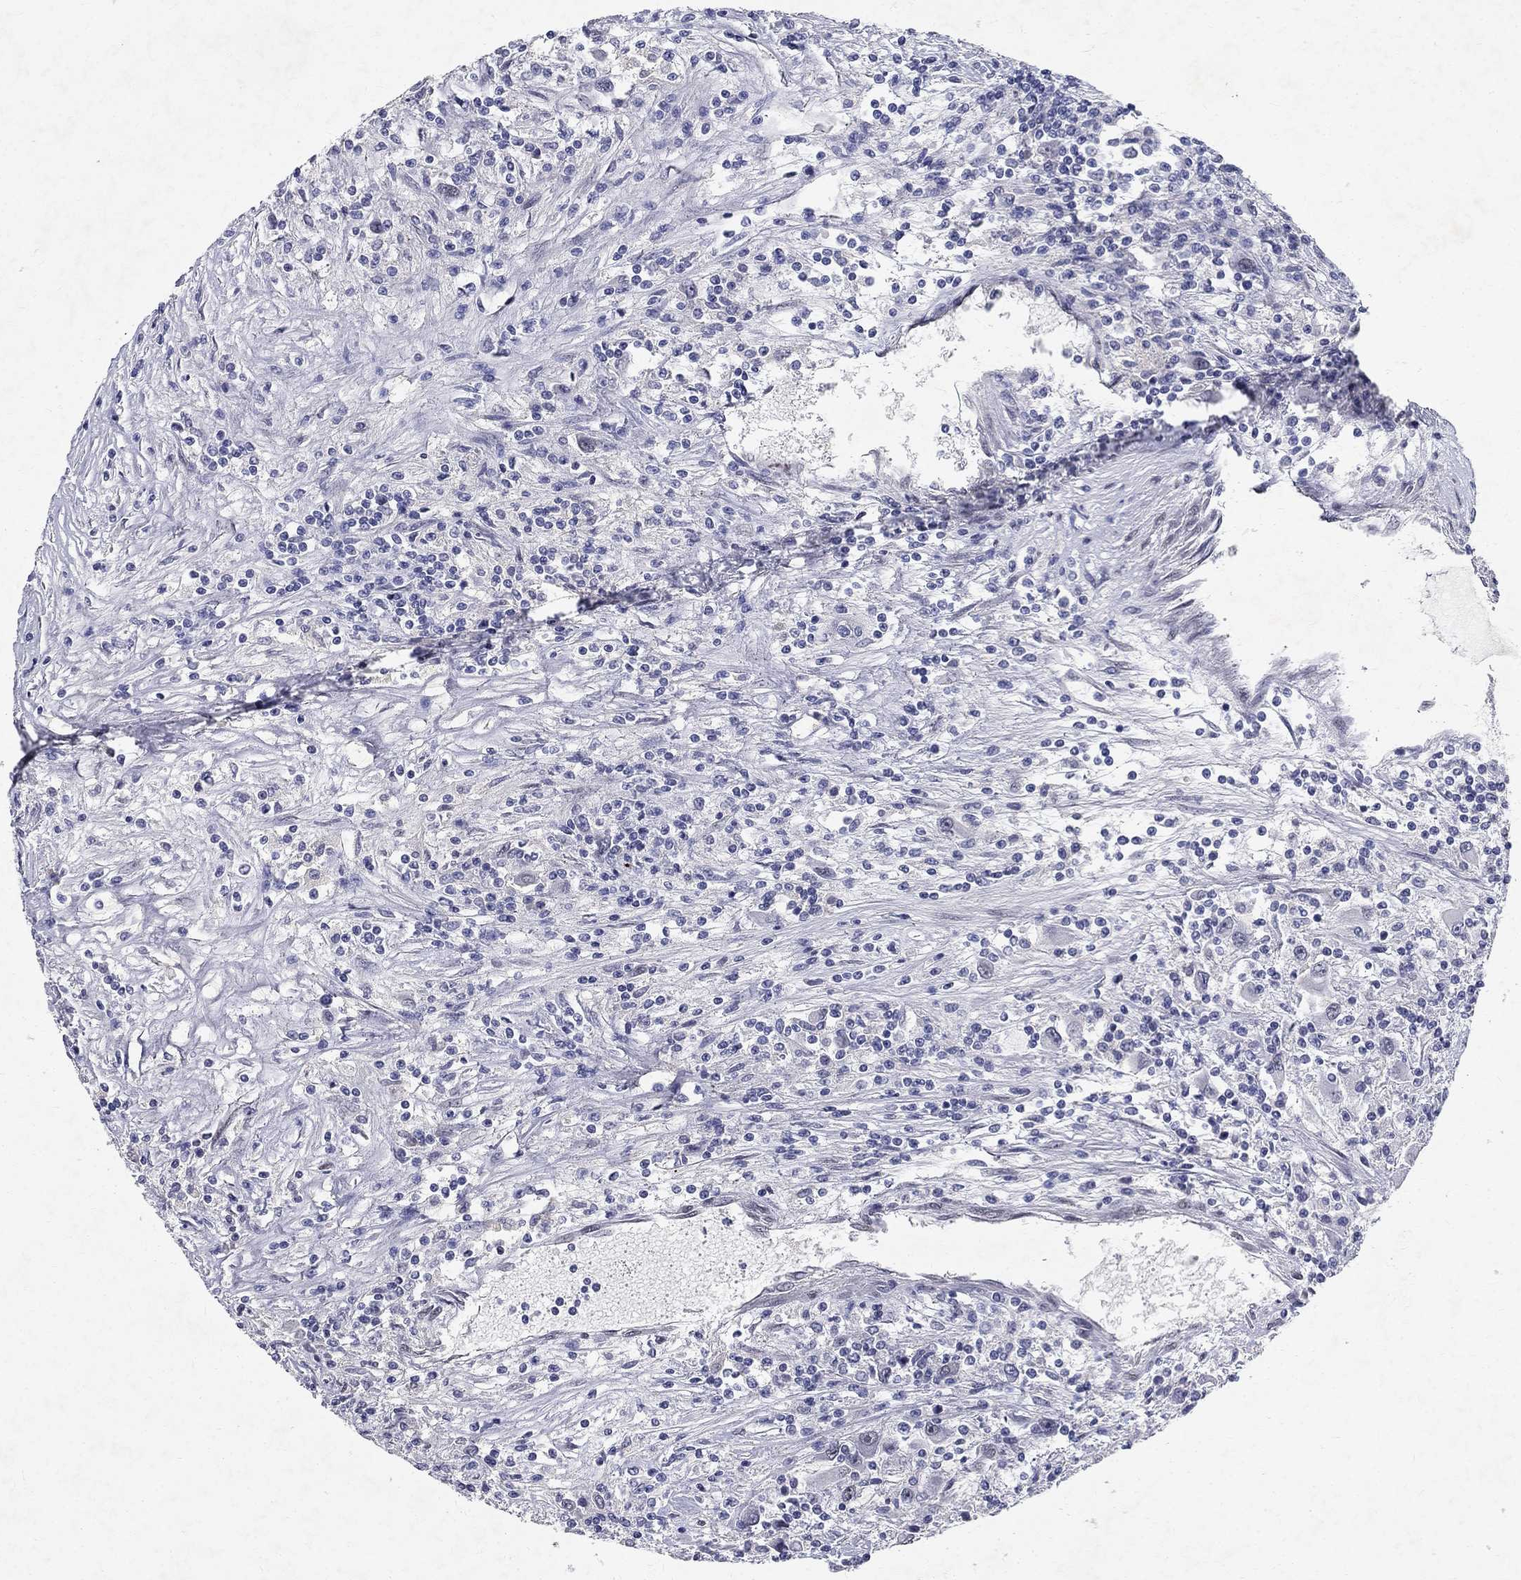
{"staining": {"intensity": "negative", "quantity": "none", "location": "none"}, "tissue": "renal cancer", "cell_type": "Tumor cells", "image_type": "cancer", "snomed": [{"axis": "morphology", "description": "Adenocarcinoma, NOS"}, {"axis": "topography", "description": "Kidney"}], "caption": "This is an immunohistochemistry (IHC) micrograph of renal adenocarcinoma. There is no expression in tumor cells.", "gene": "RBFOX1", "patient": {"sex": "female", "age": 67}}